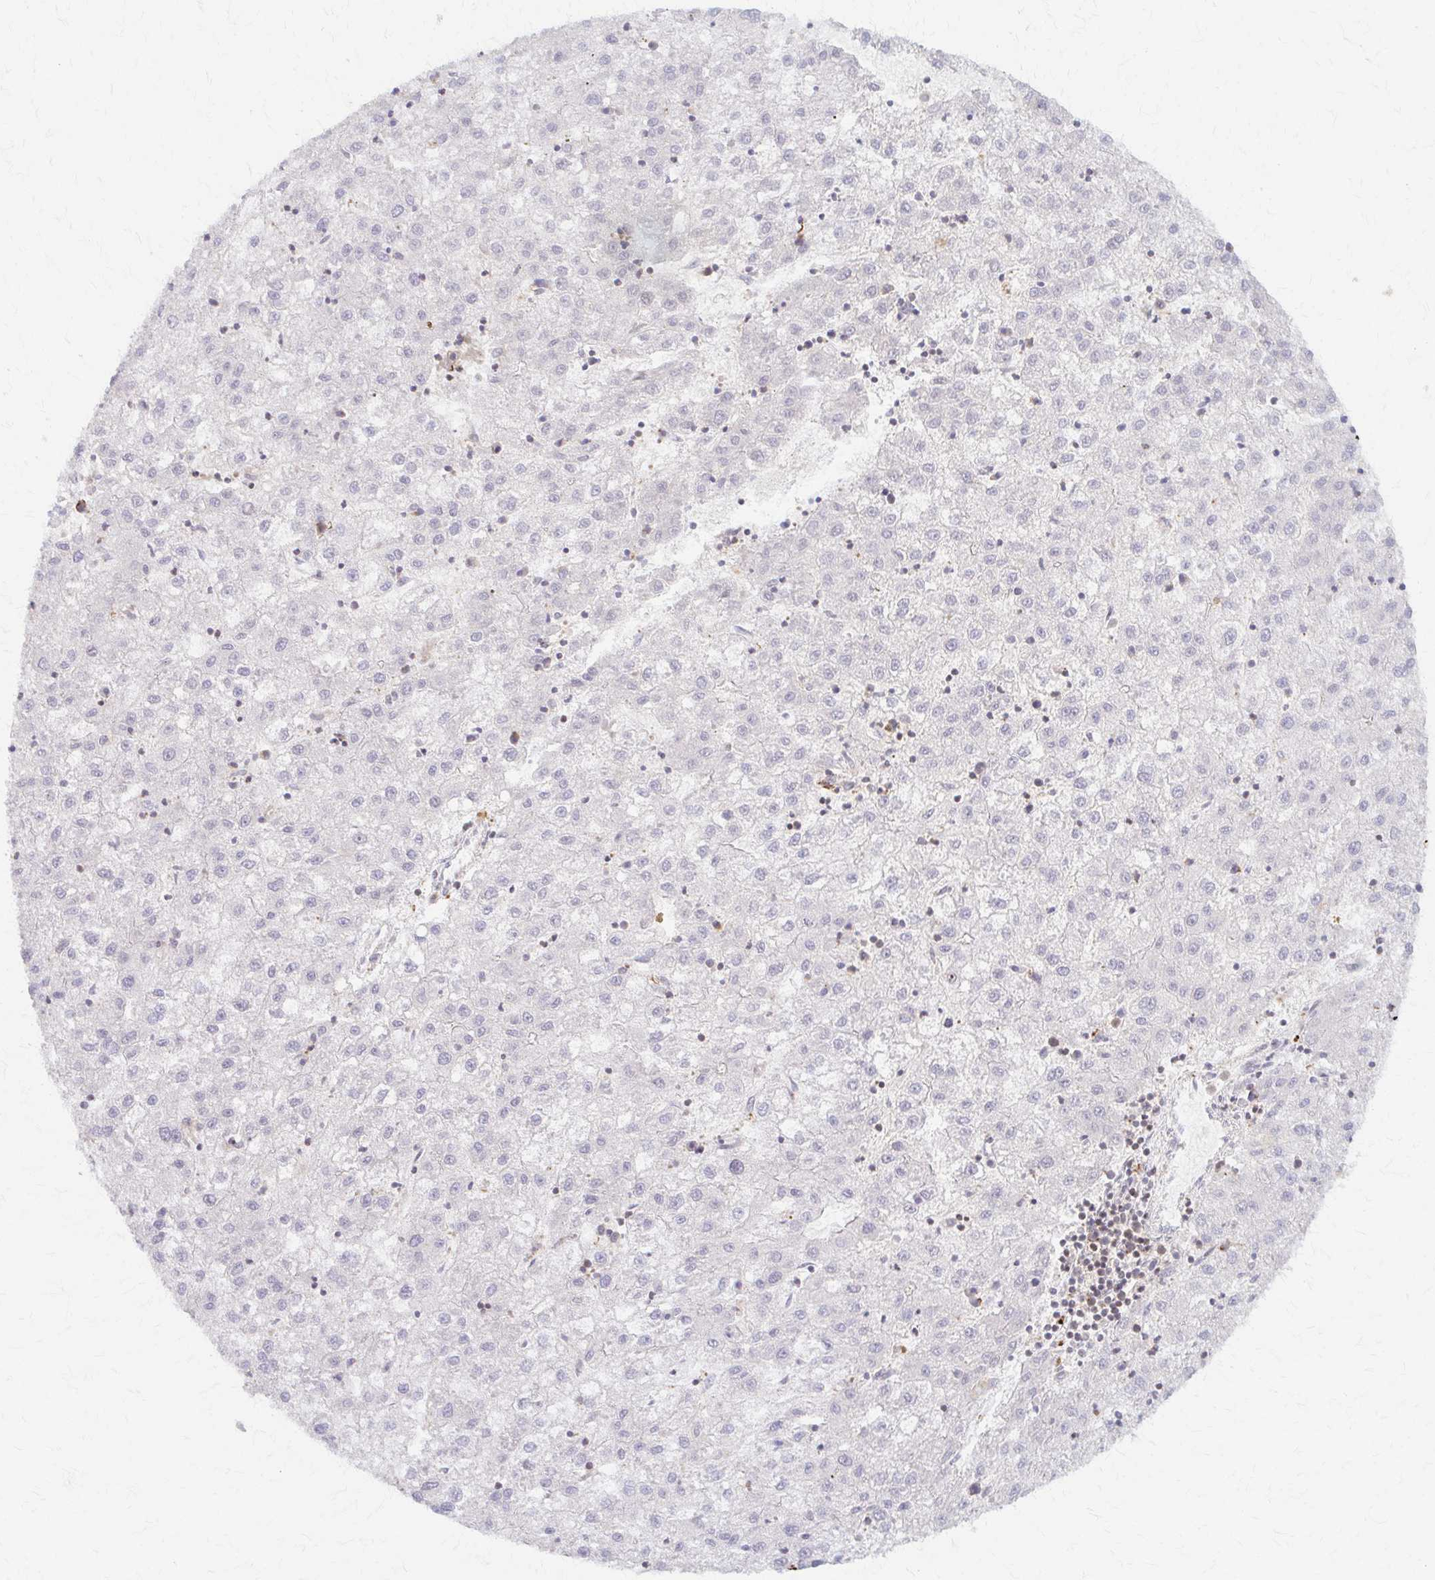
{"staining": {"intensity": "negative", "quantity": "none", "location": "none"}, "tissue": "liver cancer", "cell_type": "Tumor cells", "image_type": "cancer", "snomed": [{"axis": "morphology", "description": "Carcinoma, Hepatocellular, NOS"}, {"axis": "topography", "description": "Liver"}], "caption": "DAB (3,3'-diaminobenzidine) immunohistochemical staining of liver cancer (hepatocellular carcinoma) demonstrates no significant expression in tumor cells. (Brightfield microscopy of DAB (3,3'-diaminobenzidine) immunohistochemistry at high magnification).", "gene": "ARHGAP35", "patient": {"sex": "male", "age": 72}}